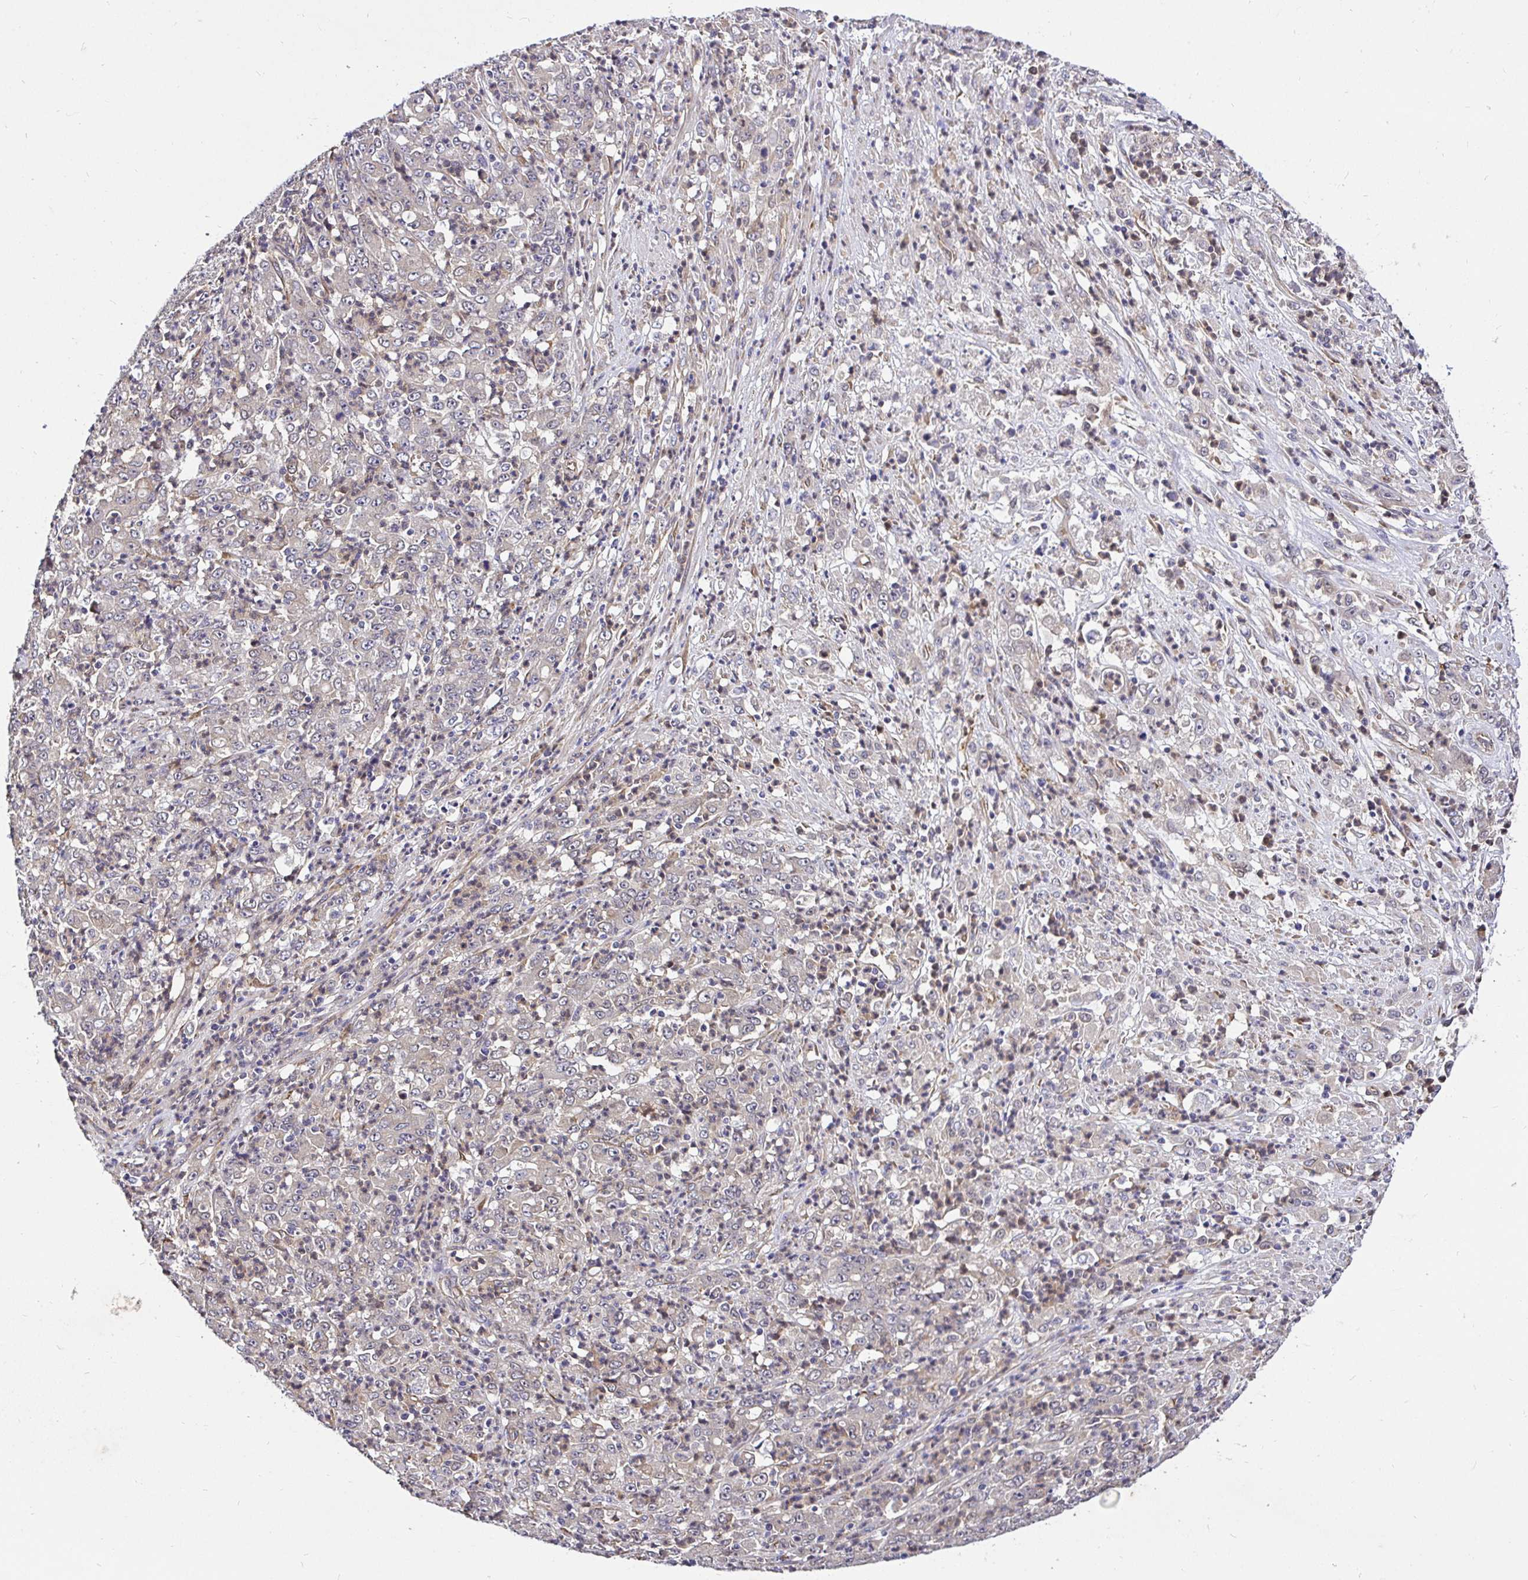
{"staining": {"intensity": "negative", "quantity": "none", "location": "none"}, "tissue": "stomach cancer", "cell_type": "Tumor cells", "image_type": "cancer", "snomed": [{"axis": "morphology", "description": "Adenocarcinoma, NOS"}, {"axis": "topography", "description": "Stomach, lower"}], "caption": "This is an immunohistochemistry histopathology image of human stomach adenocarcinoma. There is no positivity in tumor cells.", "gene": "CCDC122", "patient": {"sex": "female", "age": 71}}